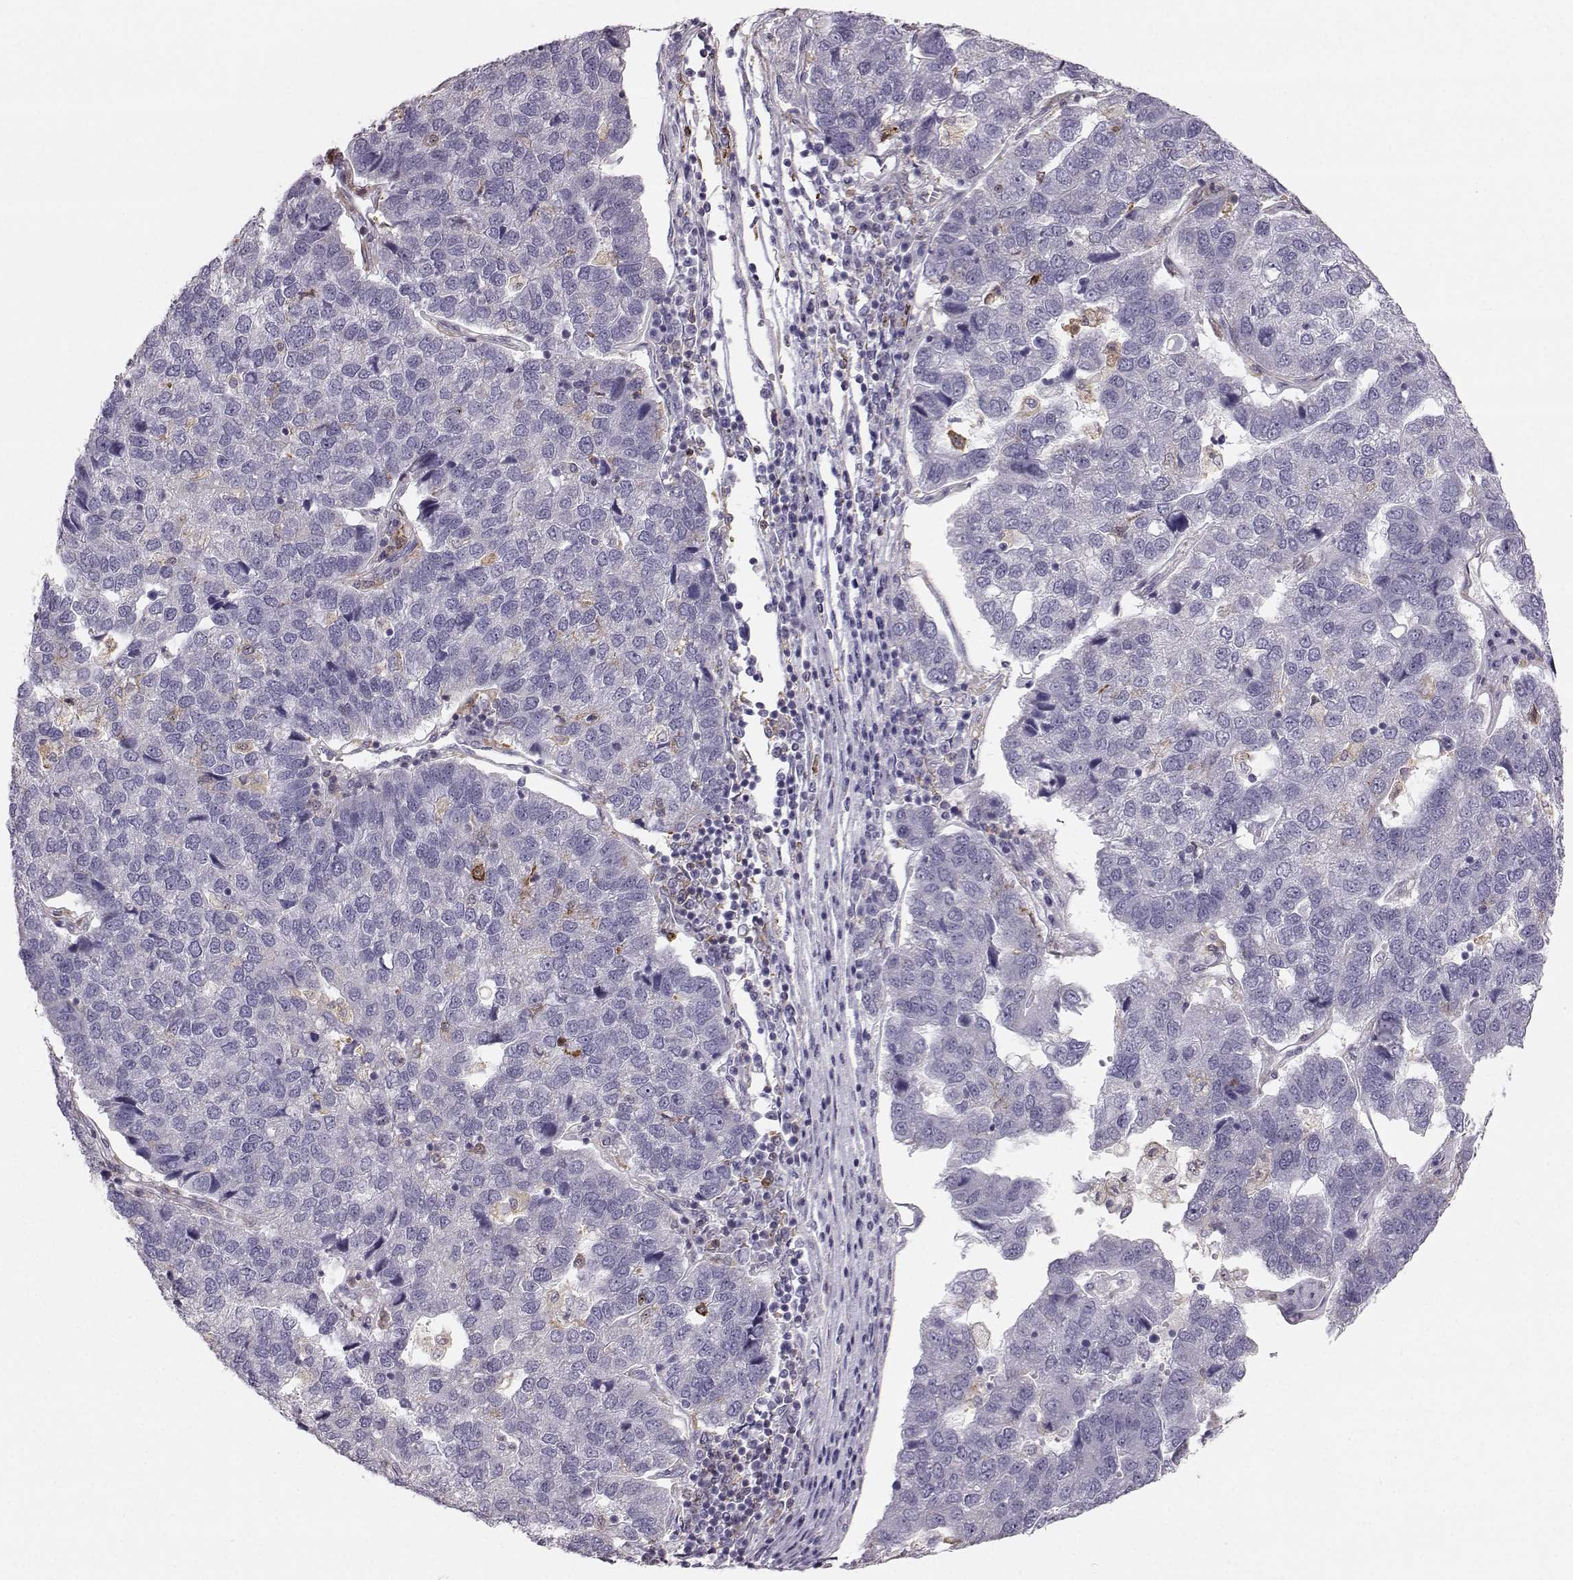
{"staining": {"intensity": "negative", "quantity": "none", "location": "none"}, "tissue": "pancreatic cancer", "cell_type": "Tumor cells", "image_type": "cancer", "snomed": [{"axis": "morphology", "description": "Adenocarcinoma, NOS"}, {"axis": "topography", "description": "Pancreas"}], "caption": "High magnification brightfield microscopy of pancreatic cancer stained with DAB (brown) and counterstained with hematoxylin (blue): tumor cells show no significant expression. (DAB (3,3'-diaminobenzidine) immunohistochemistry visualized using brightfield microscopy, high magnification).", "gene": "RUNDC3A", "patient": {"sex": "female", "age": 61}}